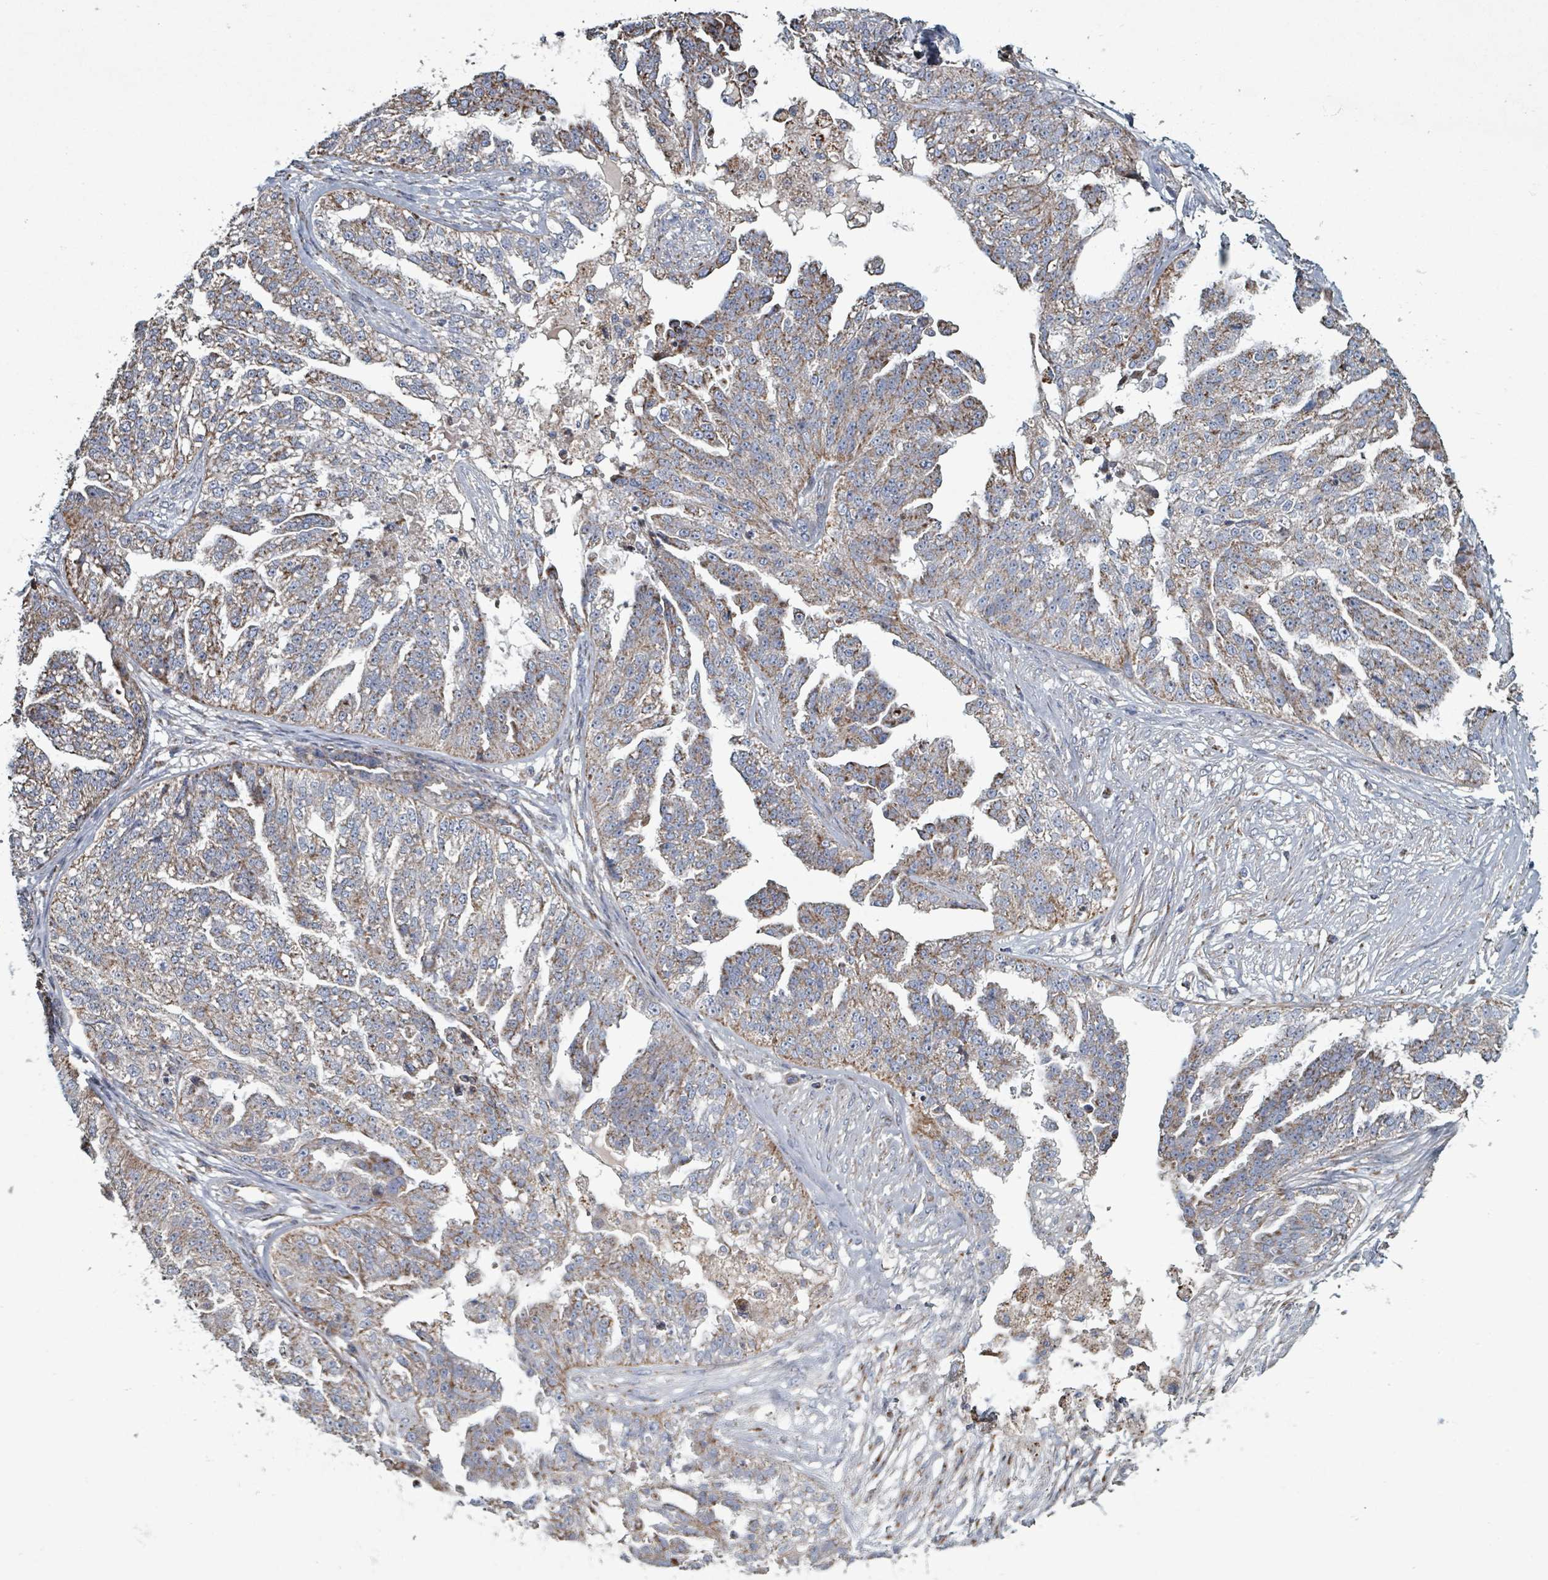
{"staining": {"intensity": "moderate", "quantity": ">75%", "location": "cytoplasmic/membranous"}, "tissue": "ovarian cancer", "cell_type": "Tumor cells", "image_type": "cancer", "snomed": [{"axis": "morphology", "description": "Cystadenocarcinoma, serous, NOS"}, {"axis": "topography", "description": "Ovary"}], "caption": "There is medium levels of moderate cytoplasmic/membranous expression in tumor cells of ovarian cancer, as demonstrated by immunohistochemical staining (brown color).", "gene": "ABHD18", "patient": {"sex": "female", "age": 58}}